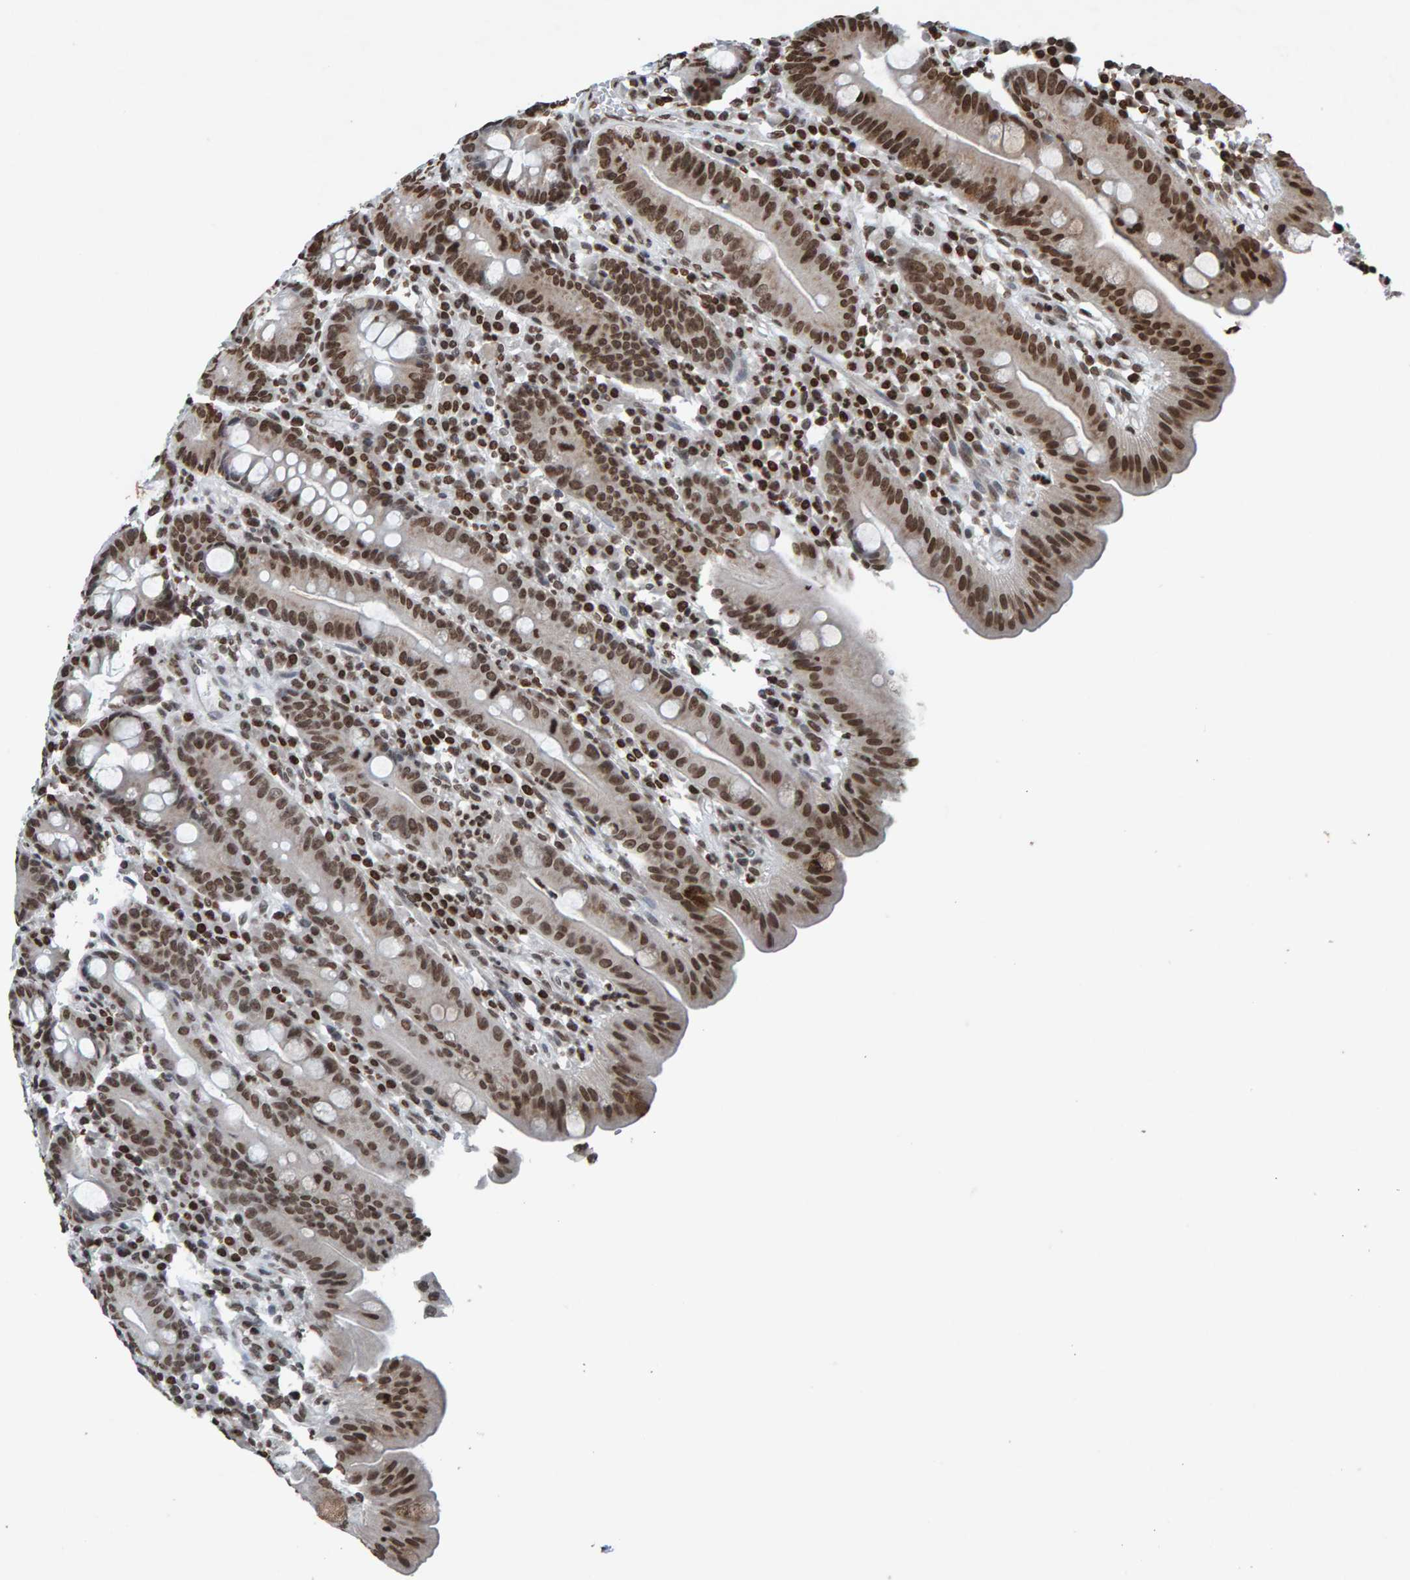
{"staining": {"intensity": "strong", "quantity": "25%-75%", "location": "nuclear"}, "tissue": "duodenum", "cell_type": "Glandular cells", "image_type": "normal", "snomed": [{"axis": "morphology", "description": "Normal tissue, NOS"}, {"axis": "topography", "description": "Duodenum"}], "caption": "A micrograph of duodenum stained for a protein reveals strong nuclear brown staining in glandular cells. The protein of interest is shown in brown color, while the nuclei are stained blue.", "gene": "H2AZ1", "patient": {"sex": "male", "age": 50}}